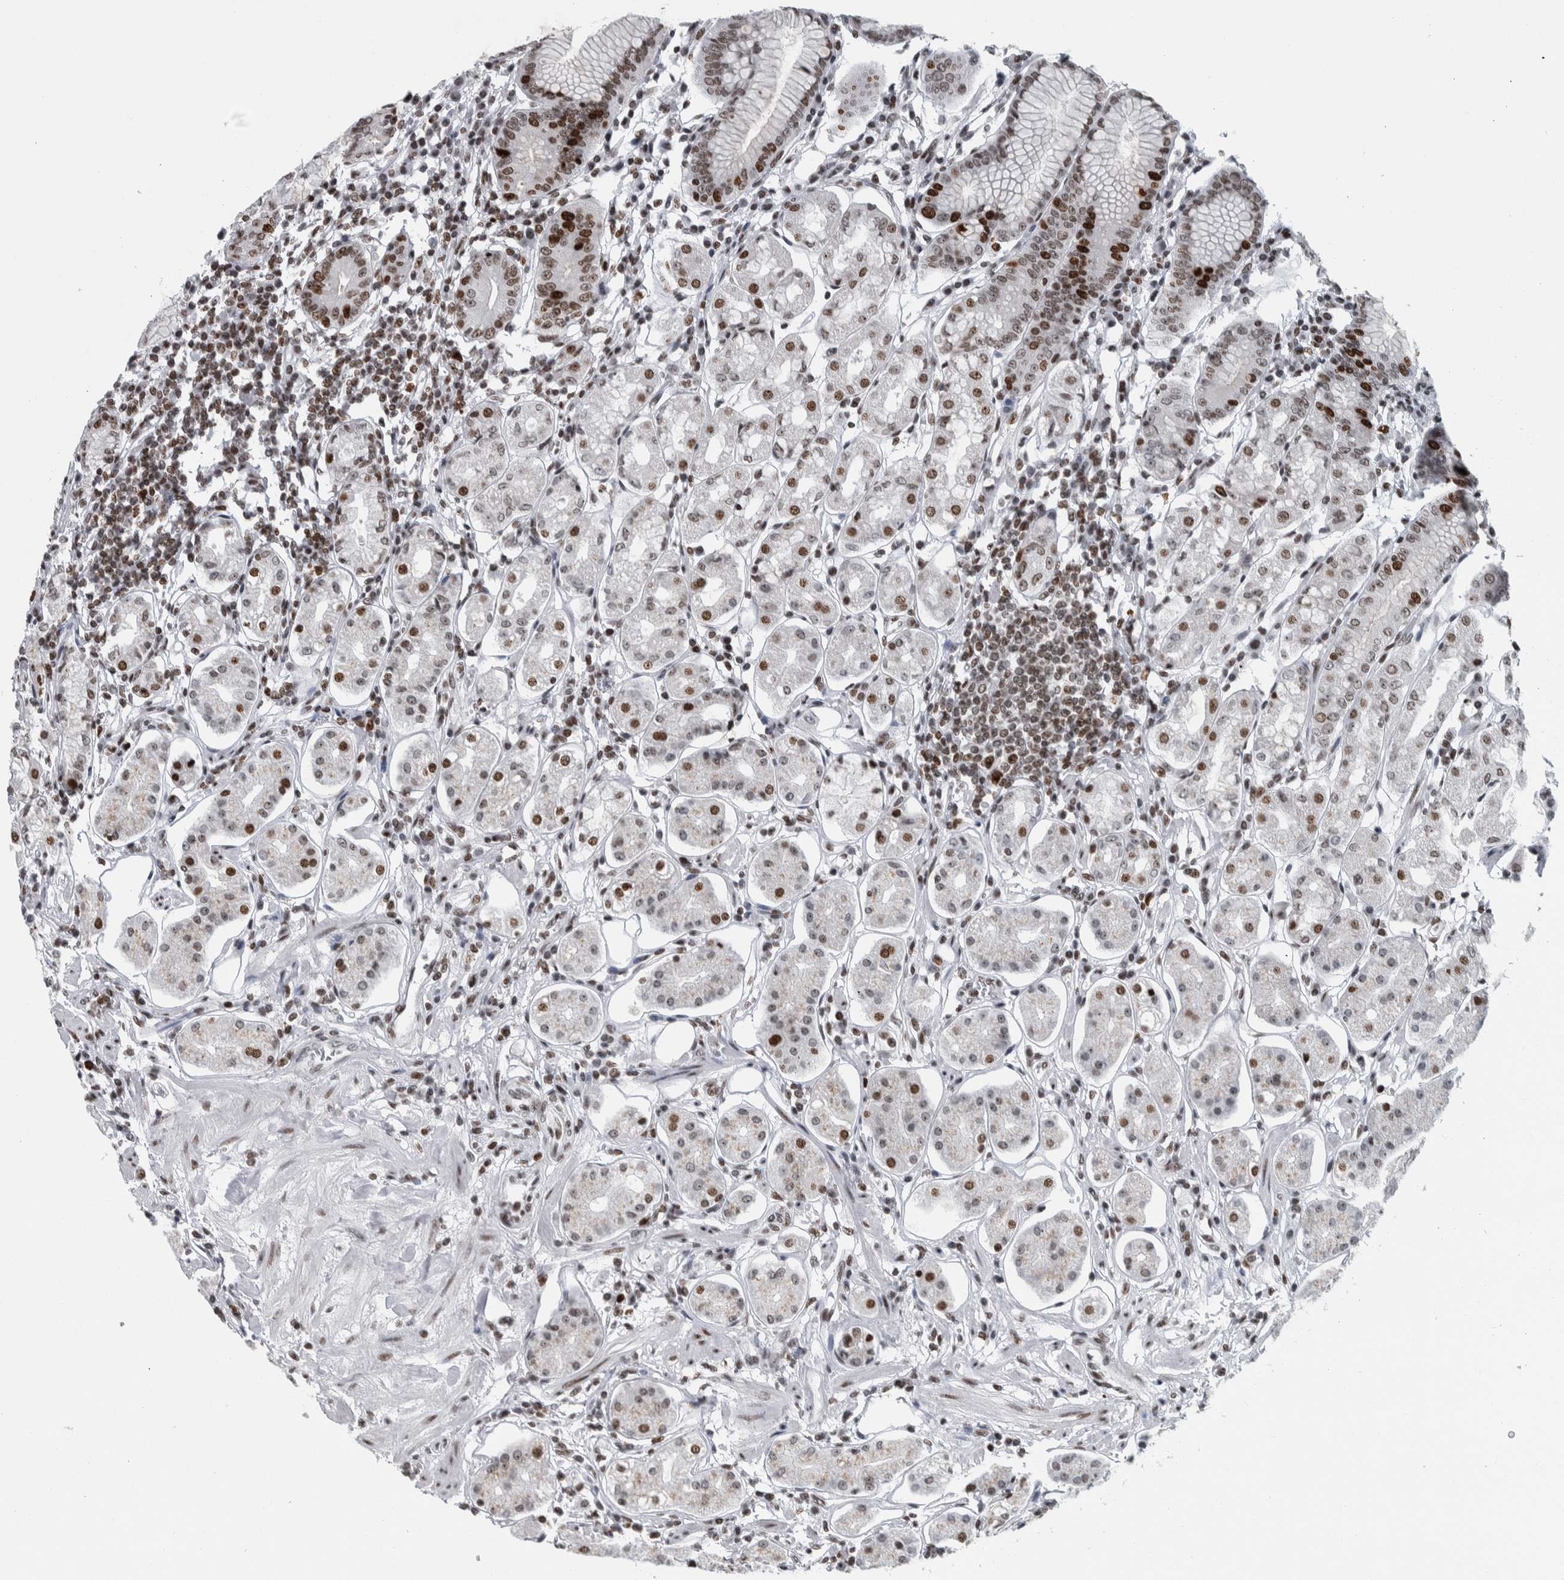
{"staining": {"intensity": "strong", "quantity": ">75%", "location": "nuclear"}, "tissue": "stomach", "cell_type": "Glandular cells", "image_type": "normal", "snomed": [{"axis": "morphology", "description": "Normal tissue, NOS"}, {"axis": "topography", "description": "Stomach"}, {"axis": "topography", "description": "Stomach, lower"}], "caption": "Protein expression analysis of benign human stomach reveals strong nuclear expression in about >75% of glandular cells. The protein is stained brown, and the nuclei are stained in blue (DAB IHC with brightfield microscopy, high magnification).", "gene": "TOP2B", "patient": {"sex": "female", "age": 56}}